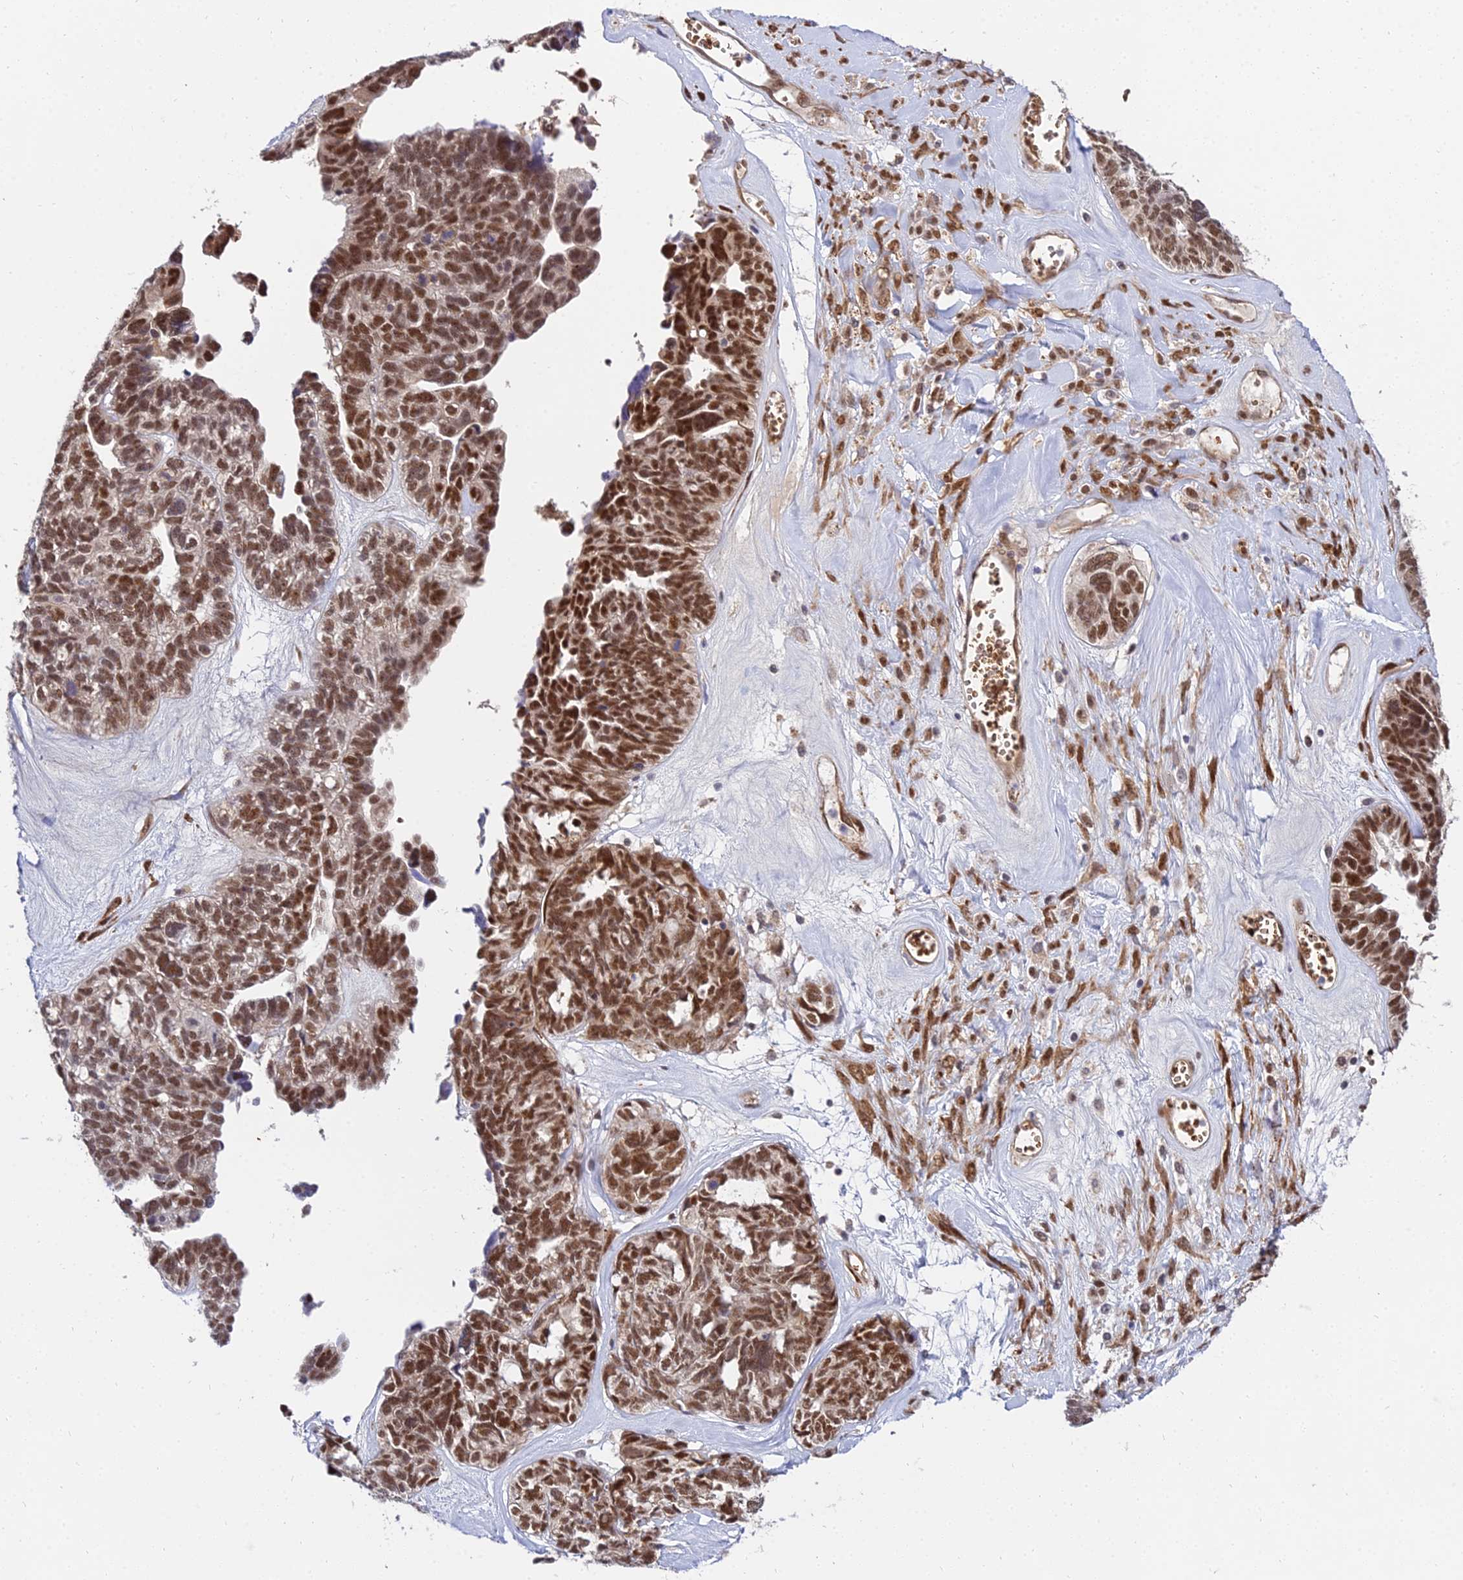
{"staining": {"intensity": "strong", "quantity": ">75%", "location": "nuclear"}, "tissue": "ovarian cancer", "cell_type": "Tumor cells", "image_type": "cancer", "snomed": [{"axis": "morphology", "description": "Cystadenocarcinoma, serous, NOS"}, {"axis": "topography", "description": "Ovary"}], "caption": "A brown stain highlights strong nuclear staining of a protein in serous cystadenocarcinoma (ovarian) tumor cells.", "gene": "BCL9", "patient": {"sex": "female", "age": 79}}